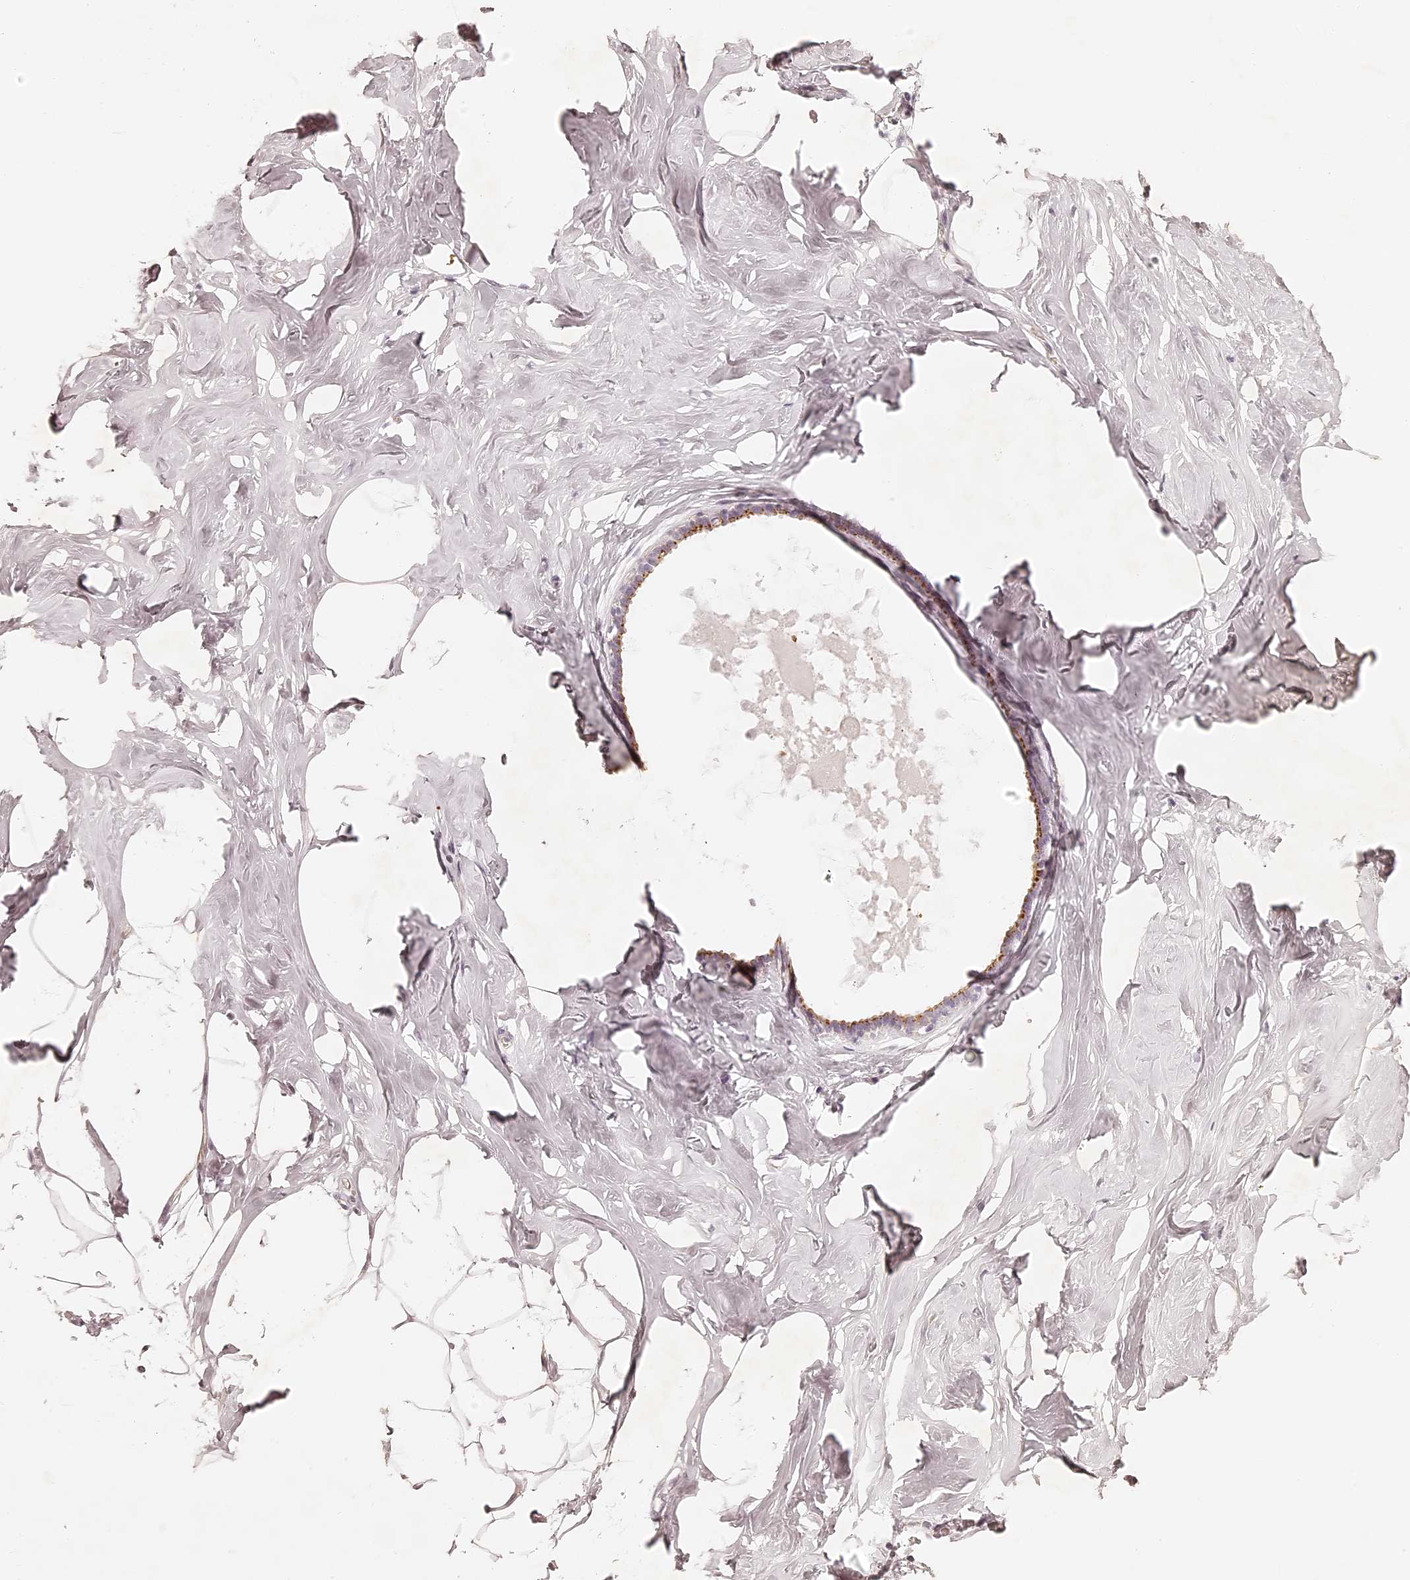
{"staining": {"intensity": "negative", "quantity": "none", "location": "none"}, "tissue": "adipose tissue", "cell_type": "Adipocytes", "image_type": "normal", "snomed": [{"axis": "morphology", "description": "Normal tissue, NOS"}, {"axis": "morphology", "description": "Fibrosis, NOS"}, {"axis": "topography", "description": "Breast"}, {"axis": "topography", "description": "Adipose tissue"}], "caption": "A photomicrograph of human adipose tissue is negative for staining in adipocytes. The staining was performed using DAB (3,3'-diaminobenzidine) to visualize the protein expression in brown, while the nuclei were stained in blue with hematoxylin (Magnification: 20x).", "gene": "ELAPOR1", "patient": {"sex": "female", "age": 39}}